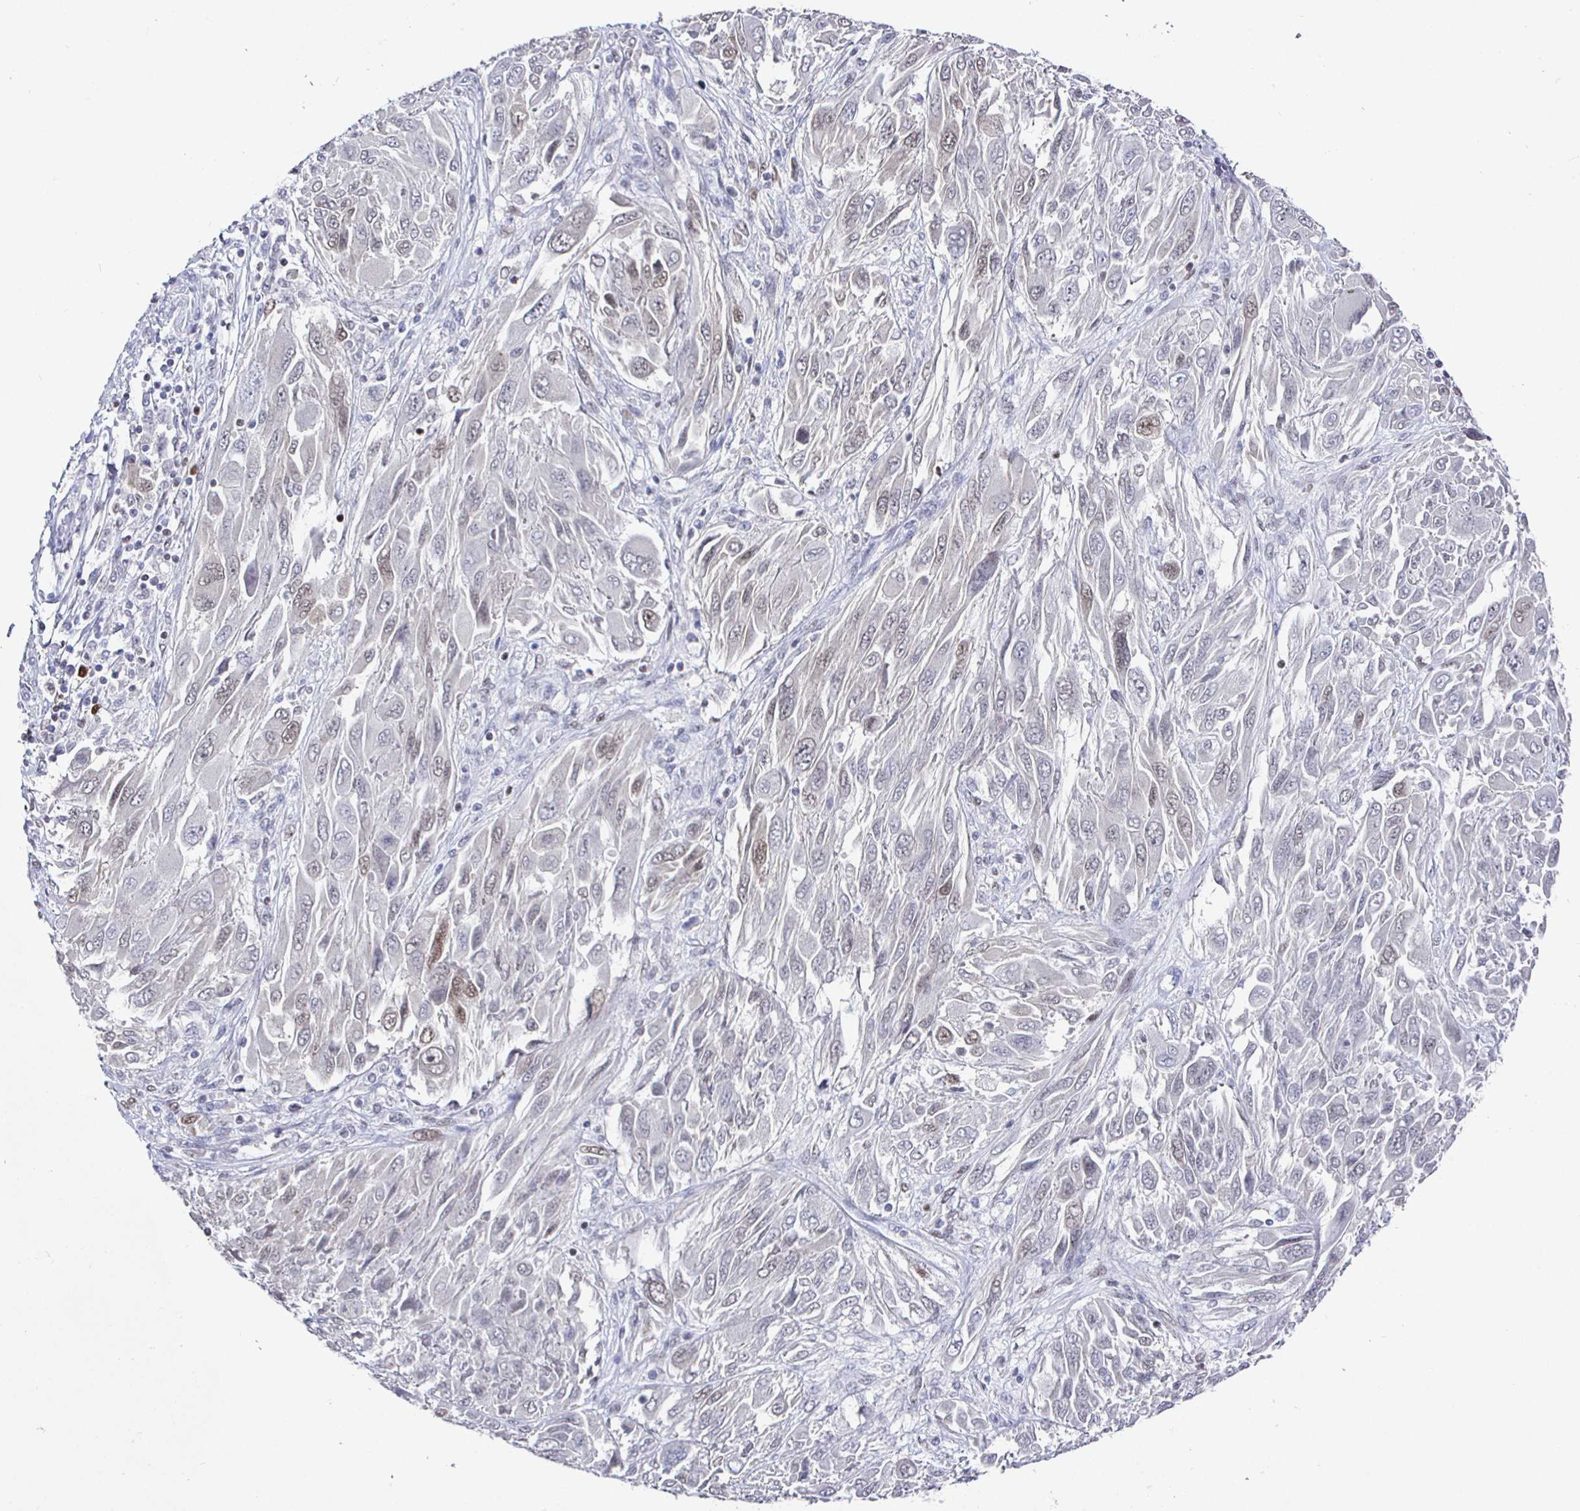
{"staining": {"intensity": "weak", "quantity": "<25%", "location": "nuclear"}, "tissue": "melanoma", "cell_type": "Tumor cells", "image_type": "cancer", "snomed": [{"axis": "morphology", "description": "Malignant melanoma, NOS"}, {"axis": "topography", "description": "Skin"}], "caption": "This is an IHC micrograph of melanoma. There is no expression in tumor cells.", "gene": "RUNX2", "patient": {"sex": "female", "age": 91}}